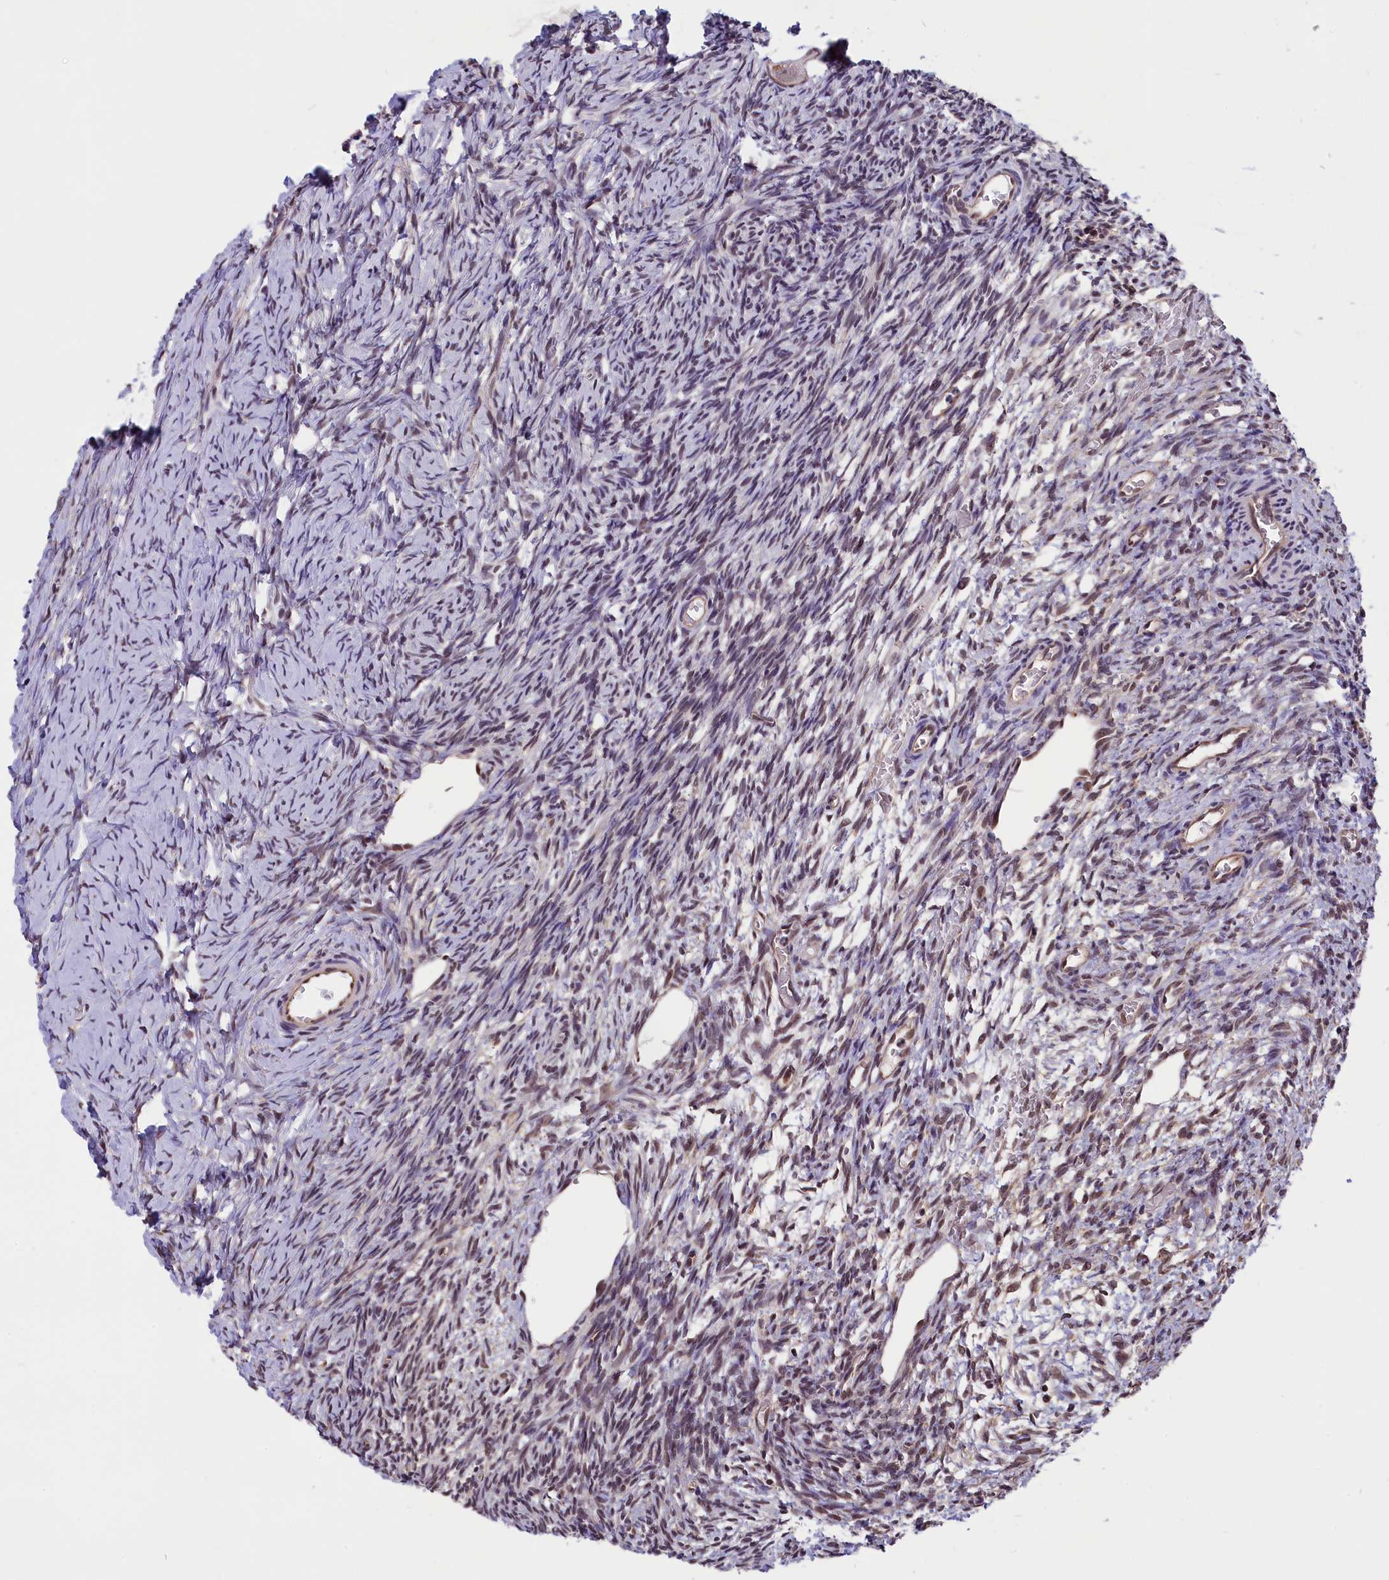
{"staining": {"intensity": "moderate", "quantity": "<25%", "location": "nuclear"}, "tissue": "ovary", "cell_type": "Ovarian stroma cells", "image_type": "normal", "snomed": [{"axis": "morphology", "description": "Normal tissue, NOS"}, {"axis": "topography", "description": "Ovary"}], "caption": "Protein expression analysis of unremarkable ovary exhibits moderate nuclear positivity in approximately <25% of ovarian stroma cells.", "gene": "ZC3H4", "patient": {"sex": "female", "age": 39}}